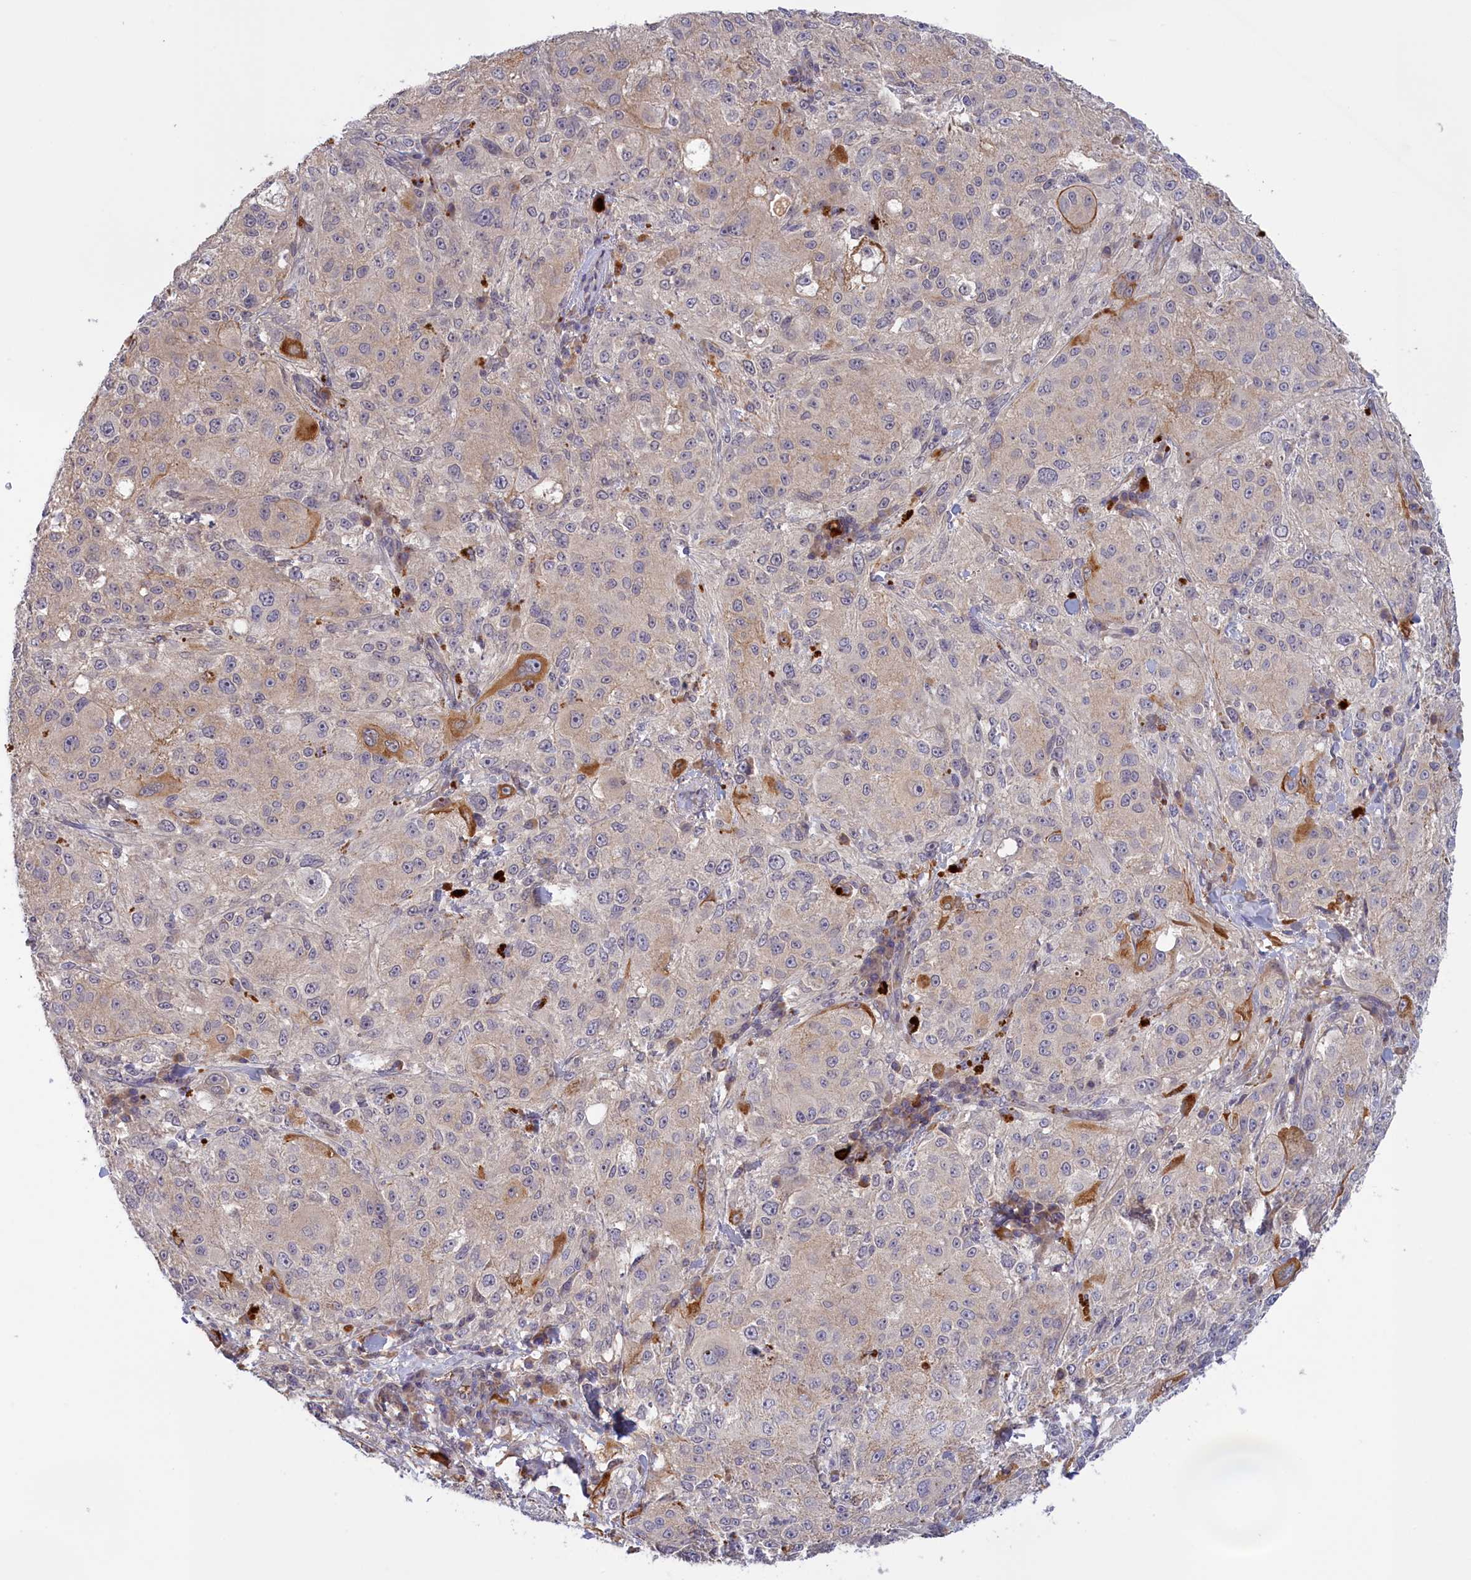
{"staining": {"intensity": "moderate", "quantity": "<25%", "location": "cytoplasmic/membranous"}, "tissue": "melanoma", "cell_type": "Tumor cells", "image_type": "cancer", "snomed": [{"axis": "morphology", "description": "Necrosis, NOS"}, {"axis": "morphology", "description": "Malignant melanoma, NOS"}, {"axis": "topography", "description": "Skin"}], "caption": "Human malignant melanoma stained with a brown dye shows moderate cytoplasmic/membranous positive staining in about <25% of tumor cells.", "gene": "RRAD", "patient": {"sex": "female", "age": 87}}